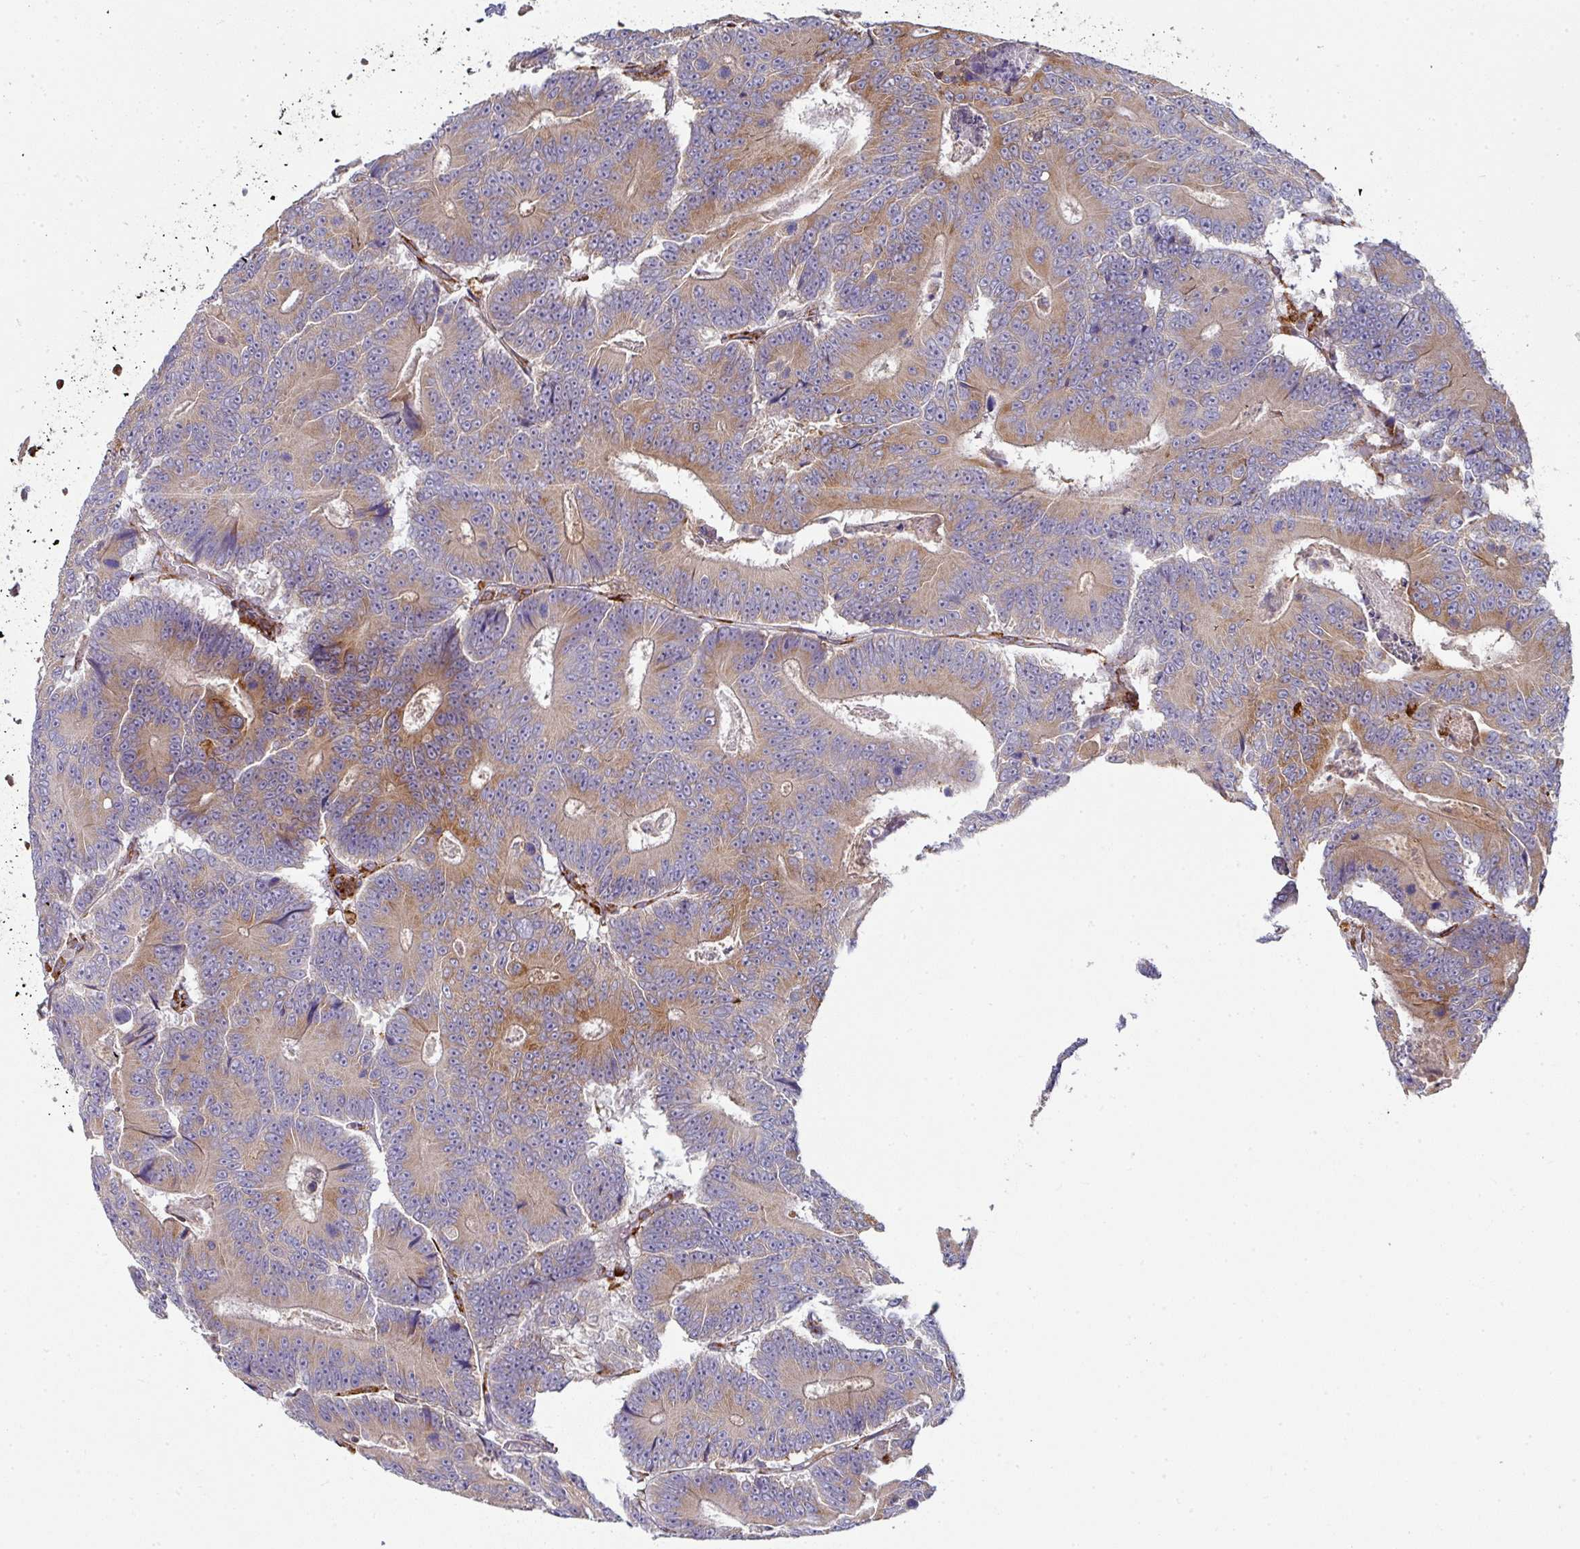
{"staining": {"intensity": "strong", "quantity": "<25%", "location": "cytoplasmic/membranous"}, "tissue": "colorectal cancer", "cell_type": "Tumor cells", "image_type": "cancer", "snomed": [{"axis": "morphology", "description": "Adenocarcinoma, NOS"}, {"axis": "topography", "description": "Colon"}], "caption": "A medium amount of strong cytoplasmic/membranous positivity is identified in approximately <25% of tumor cells in colorectal adenocarcinoma tissue. (IHC, brightfield microscopy, high magnification).", "gene": "ZNF268", "patient": {"sex": "male", "age": 83}}